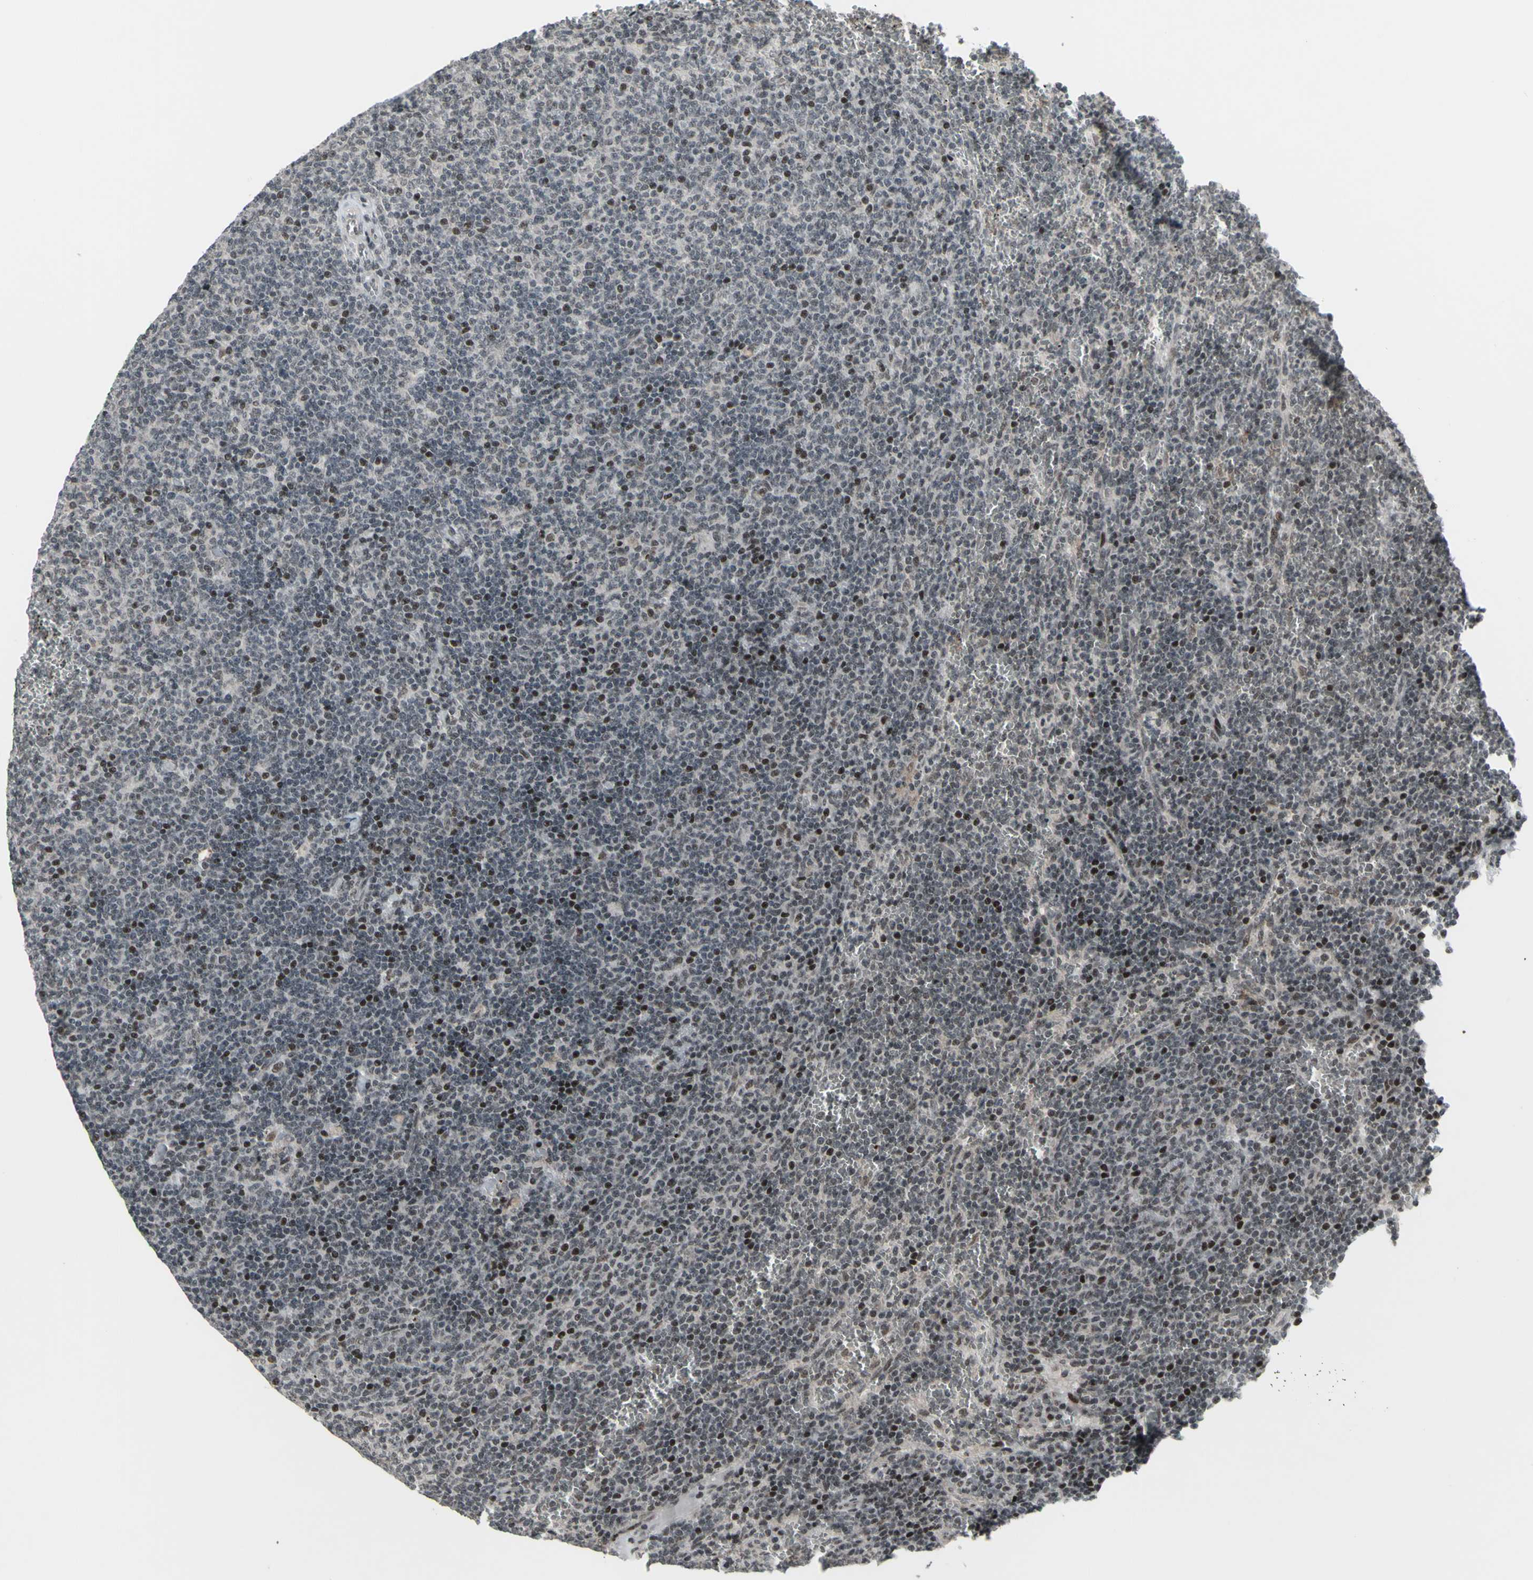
{"staining": {"intensity": "moderate", "quantity": "25%-75%", "location": "nuclear"}, "tissue": "lymphoma", "cell_type": "Tumor cells", "image_type": "cancer", "snomed": [{"axis": "morphology", "description": "Malignant lymphoma, non-Hodgkin's type, Low grade"}, {"axis": "topography", "description": "Spleen"}], "caption": "Protein expression by immunohistochemistry (IHC) exhibits moderate nuclear expression in approximately 25%-75% of tumor cells in lymphoma.", "gene": "SUPT6H", "patient": {"sex": "female", "age": 50}}